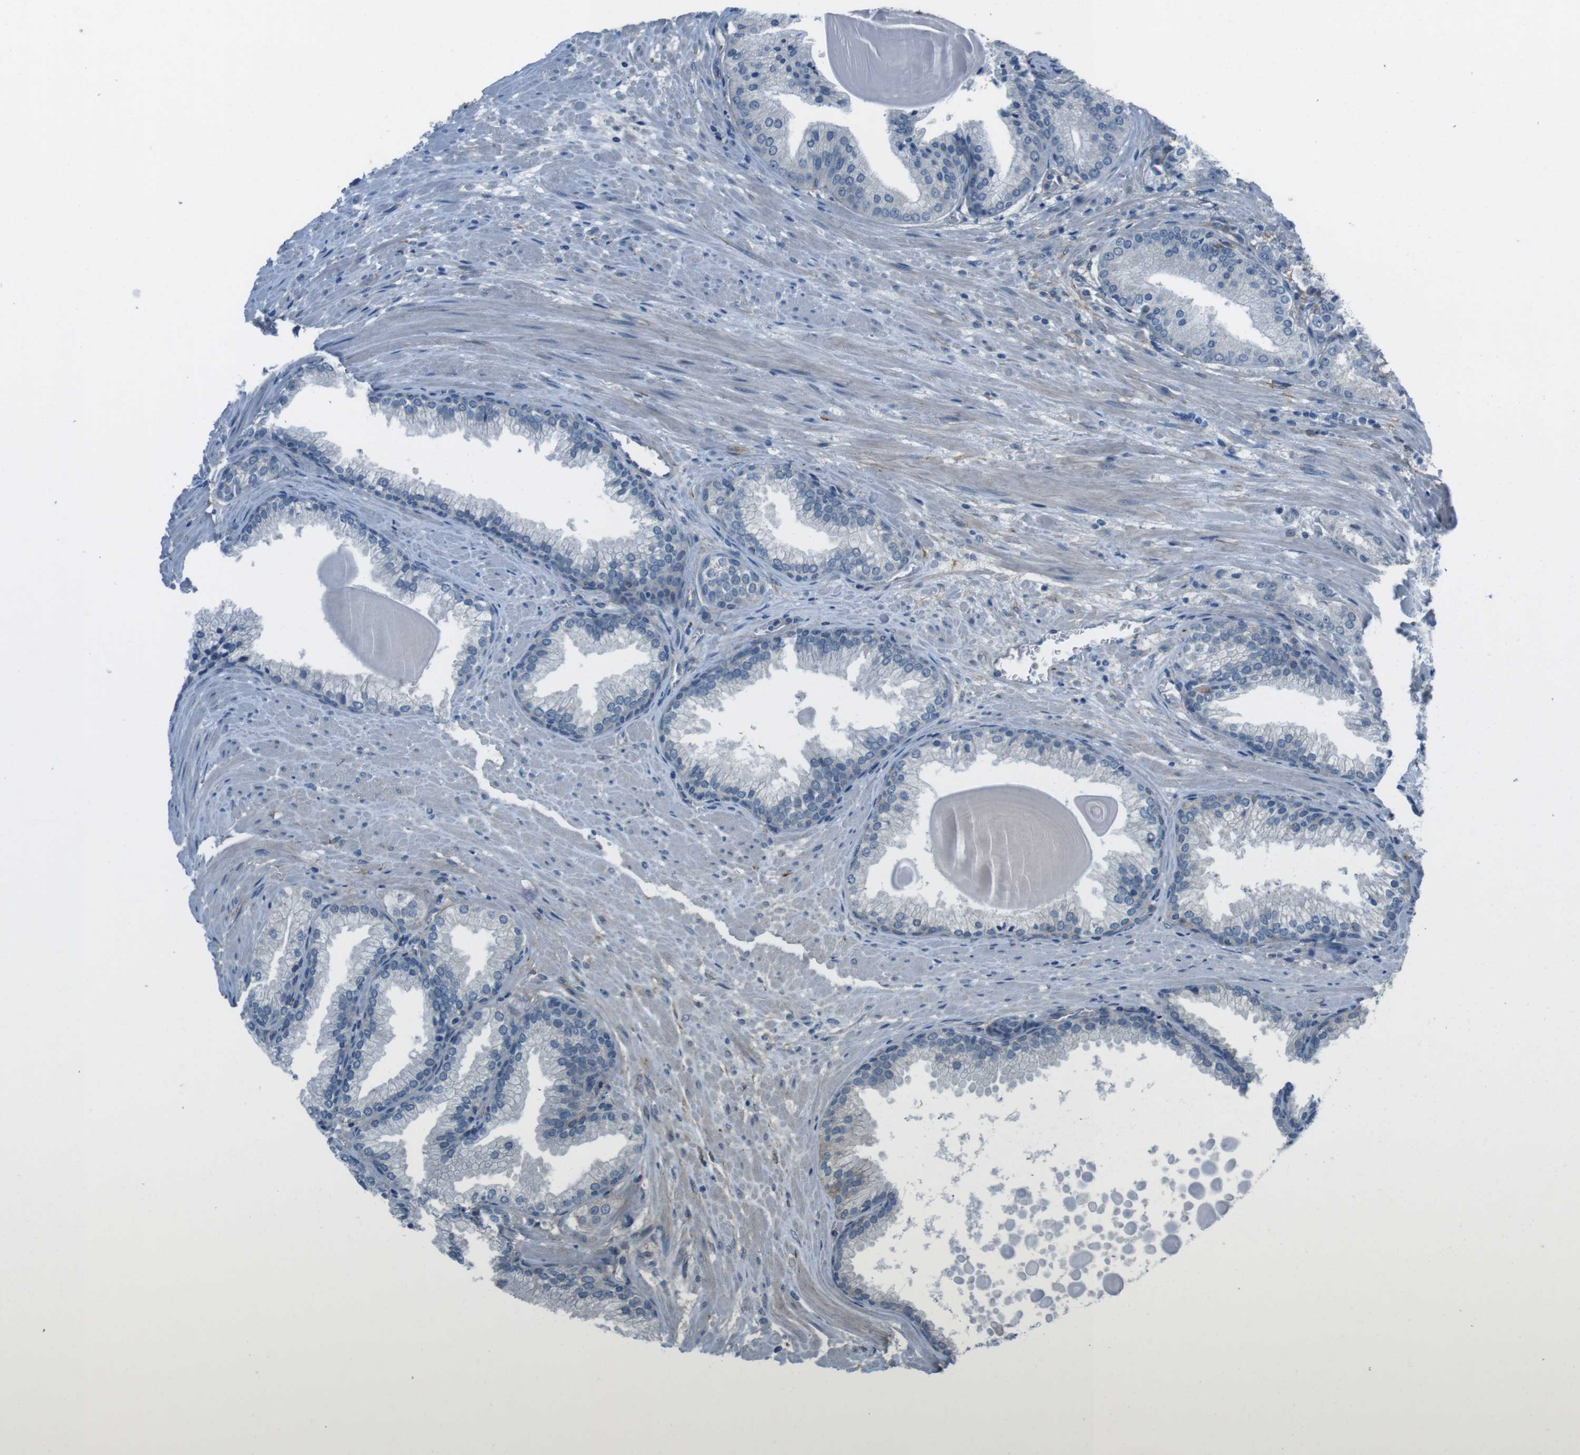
{"staining": {"intensity": "negative", "quantity": "none", "location": "none"}, "tissue": "prostate cancer", "cell_type": "Tumor cells", "image_type": "cancer", "snomed": [{"axis": "morphology", "description": "Adenocarcinoma, Low grade"}, {"axis": "topography", "description": "Prostate"}], "caption": "Protein analysis of adenocarcinoma (low-grade) (prostate) shows no significant positivity in tumor cells.", "gene": "ANK2", "patient": {"sex": "male", "age": 59}}